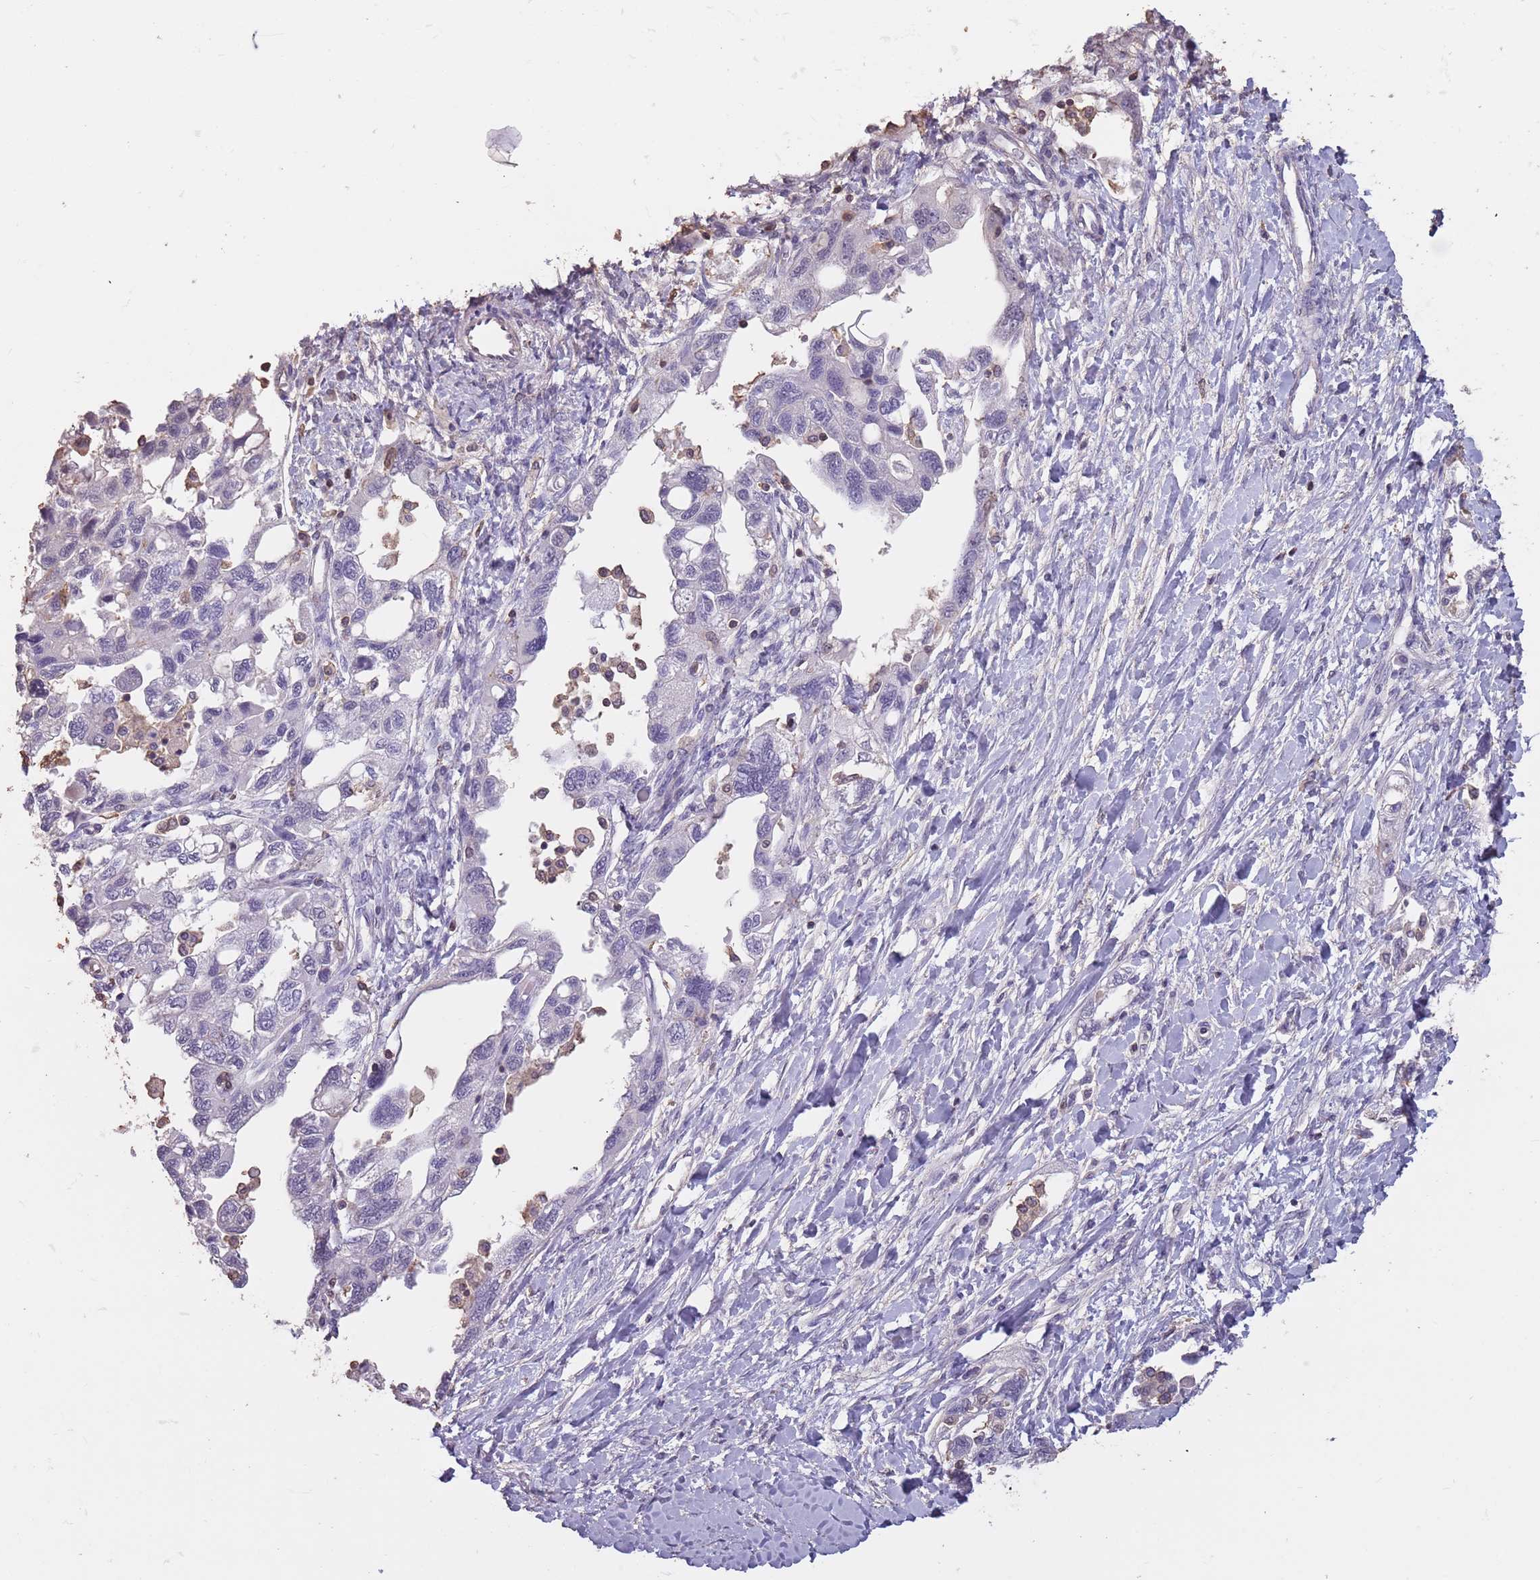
{"staining": {"intensity": "negative", "quantity": "none", "location": "none"}, "tissue": "ovarian cancer", "cell_type": "Tumor cells", "image_type": "cancer", "snomed": [{"axis": "morphology", "description": "Carcinoma, NOS"}, {"axis": "morphology", "description": "Cystadenocarcinoma, serous, NOS"}, {"axis": "topography", "description": "Ovary"}], "caption": "Micrograph shows no significant protein positivity in tumor cells of ovarian carcinoma. The staining is performed using DAB brown chromogen with nuclei counter-stained in using hematoxylin.", "gene": "SUN5", "patient": {"sex": "female", "age": 69}}